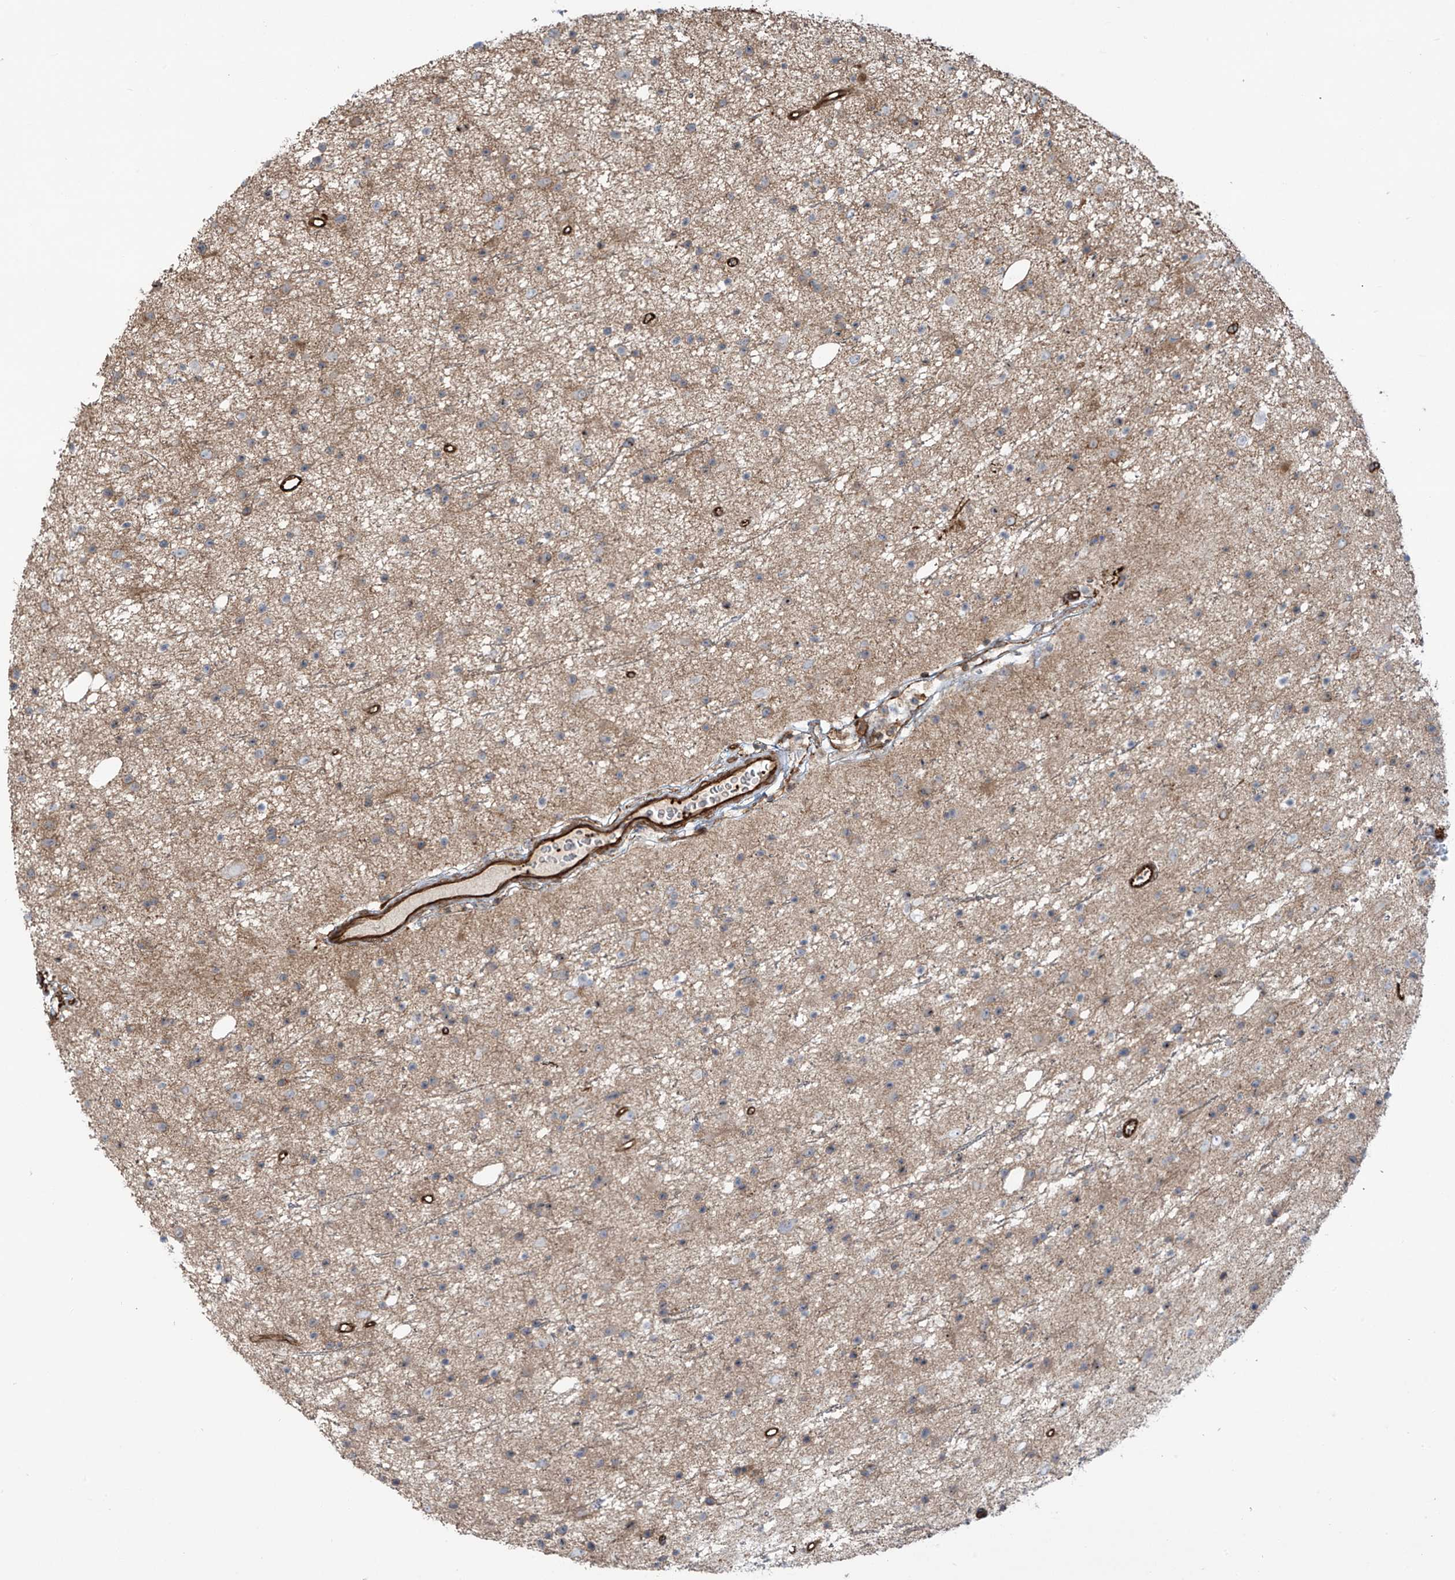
{"staining": {"intensity": "weak", "quantity": "25%-75%", "location": "cytoplasmic/membranous"}, "tissue": "glioma", "cell_type": "Tumor cells", "image_type": "cancer", "snomed": [{"axis": "morphology", "description": "Glioma, malignant, Low grade"}, {"axis": "topography", "description": "Cerebral cortex"}], "caption": "This image shows IHC staining of human glioma, with low weak cytoplasmic/membranous positivity in about 25%-75% of tumor cells.", "gene": "SLC9A2", "patient": {"sex": "female", "age": 39}}